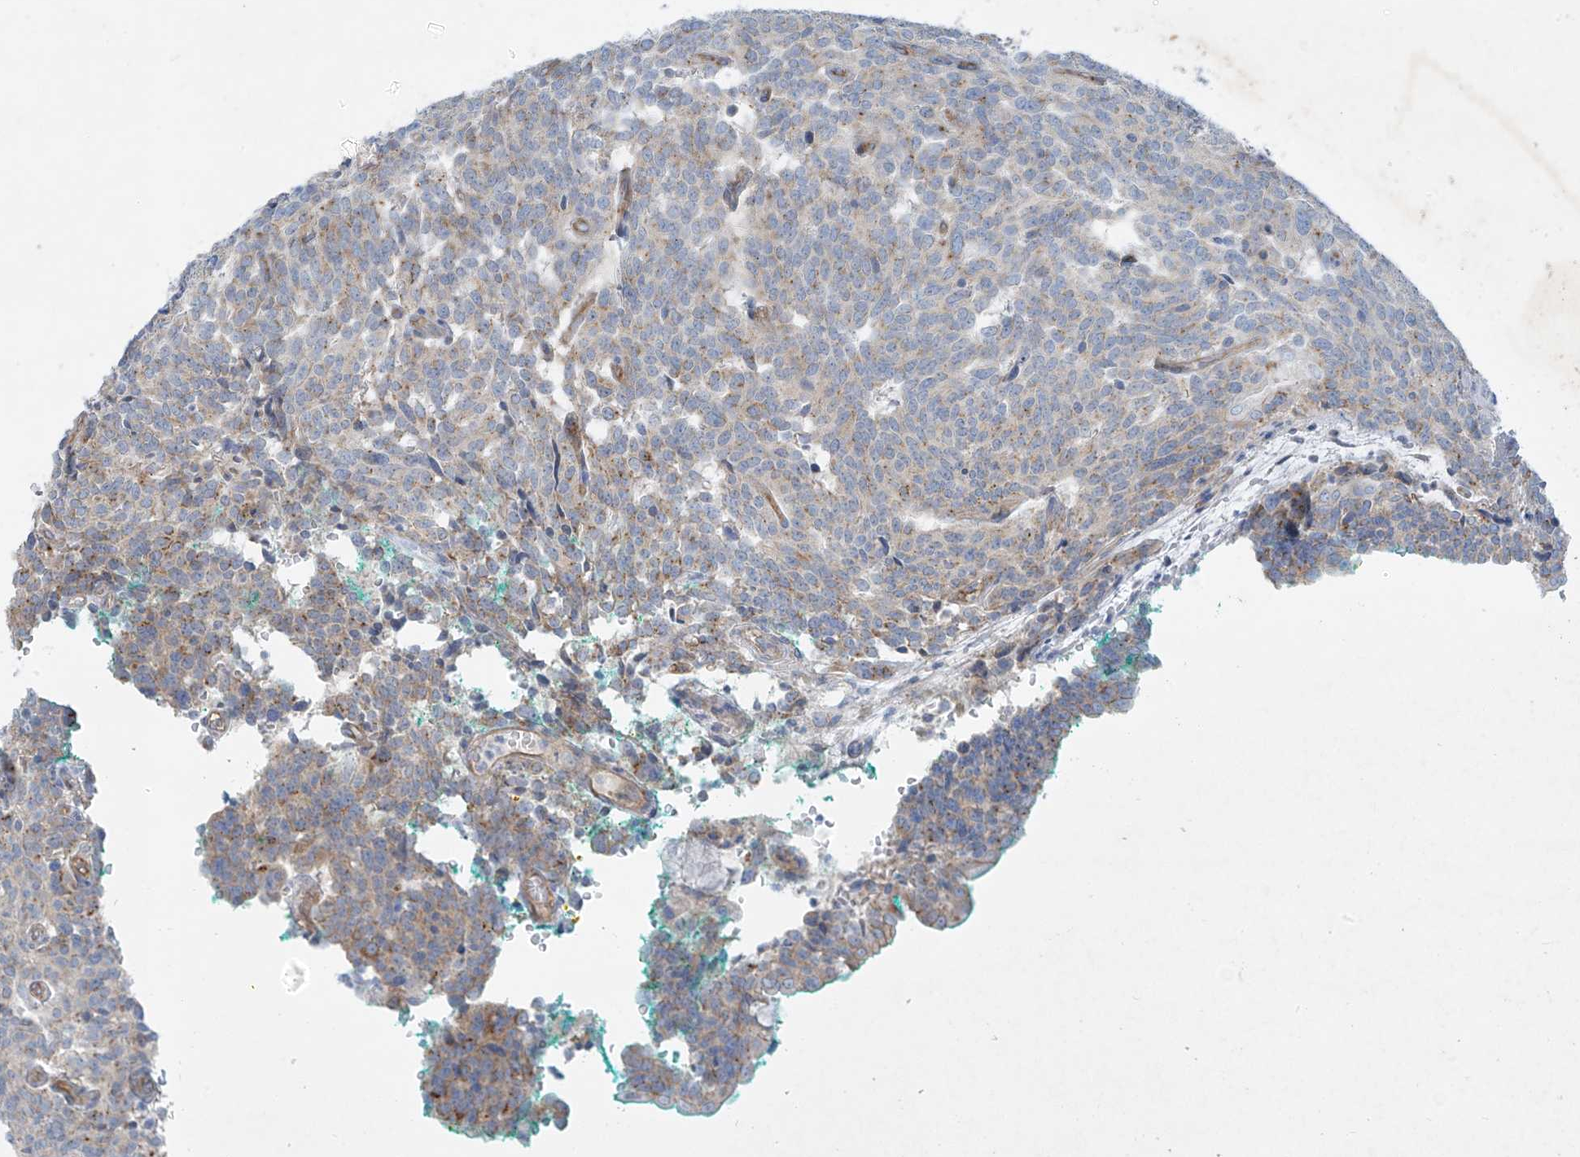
{"staining": {"intensity": "weak", "quantity": "<25%", "location": "cytoplasmic/membranous"}, "tissue": "carcinoid", "cell_type": "Tumor cells", "image_type": "cancer", "snomed": [{"axis": "morphology", "description": "Carcinoid, malignant, NOS"}, {"axis": "topography", "description": "Lung"}], "caption": "Immunohistochemistry image of neoplastic tissue: human carcinoid stained with DAB demonstrates no significant protein positivity in tumor cells.", "gene": "VAMP5", "patient": {"sex": "female", "age": 46}}